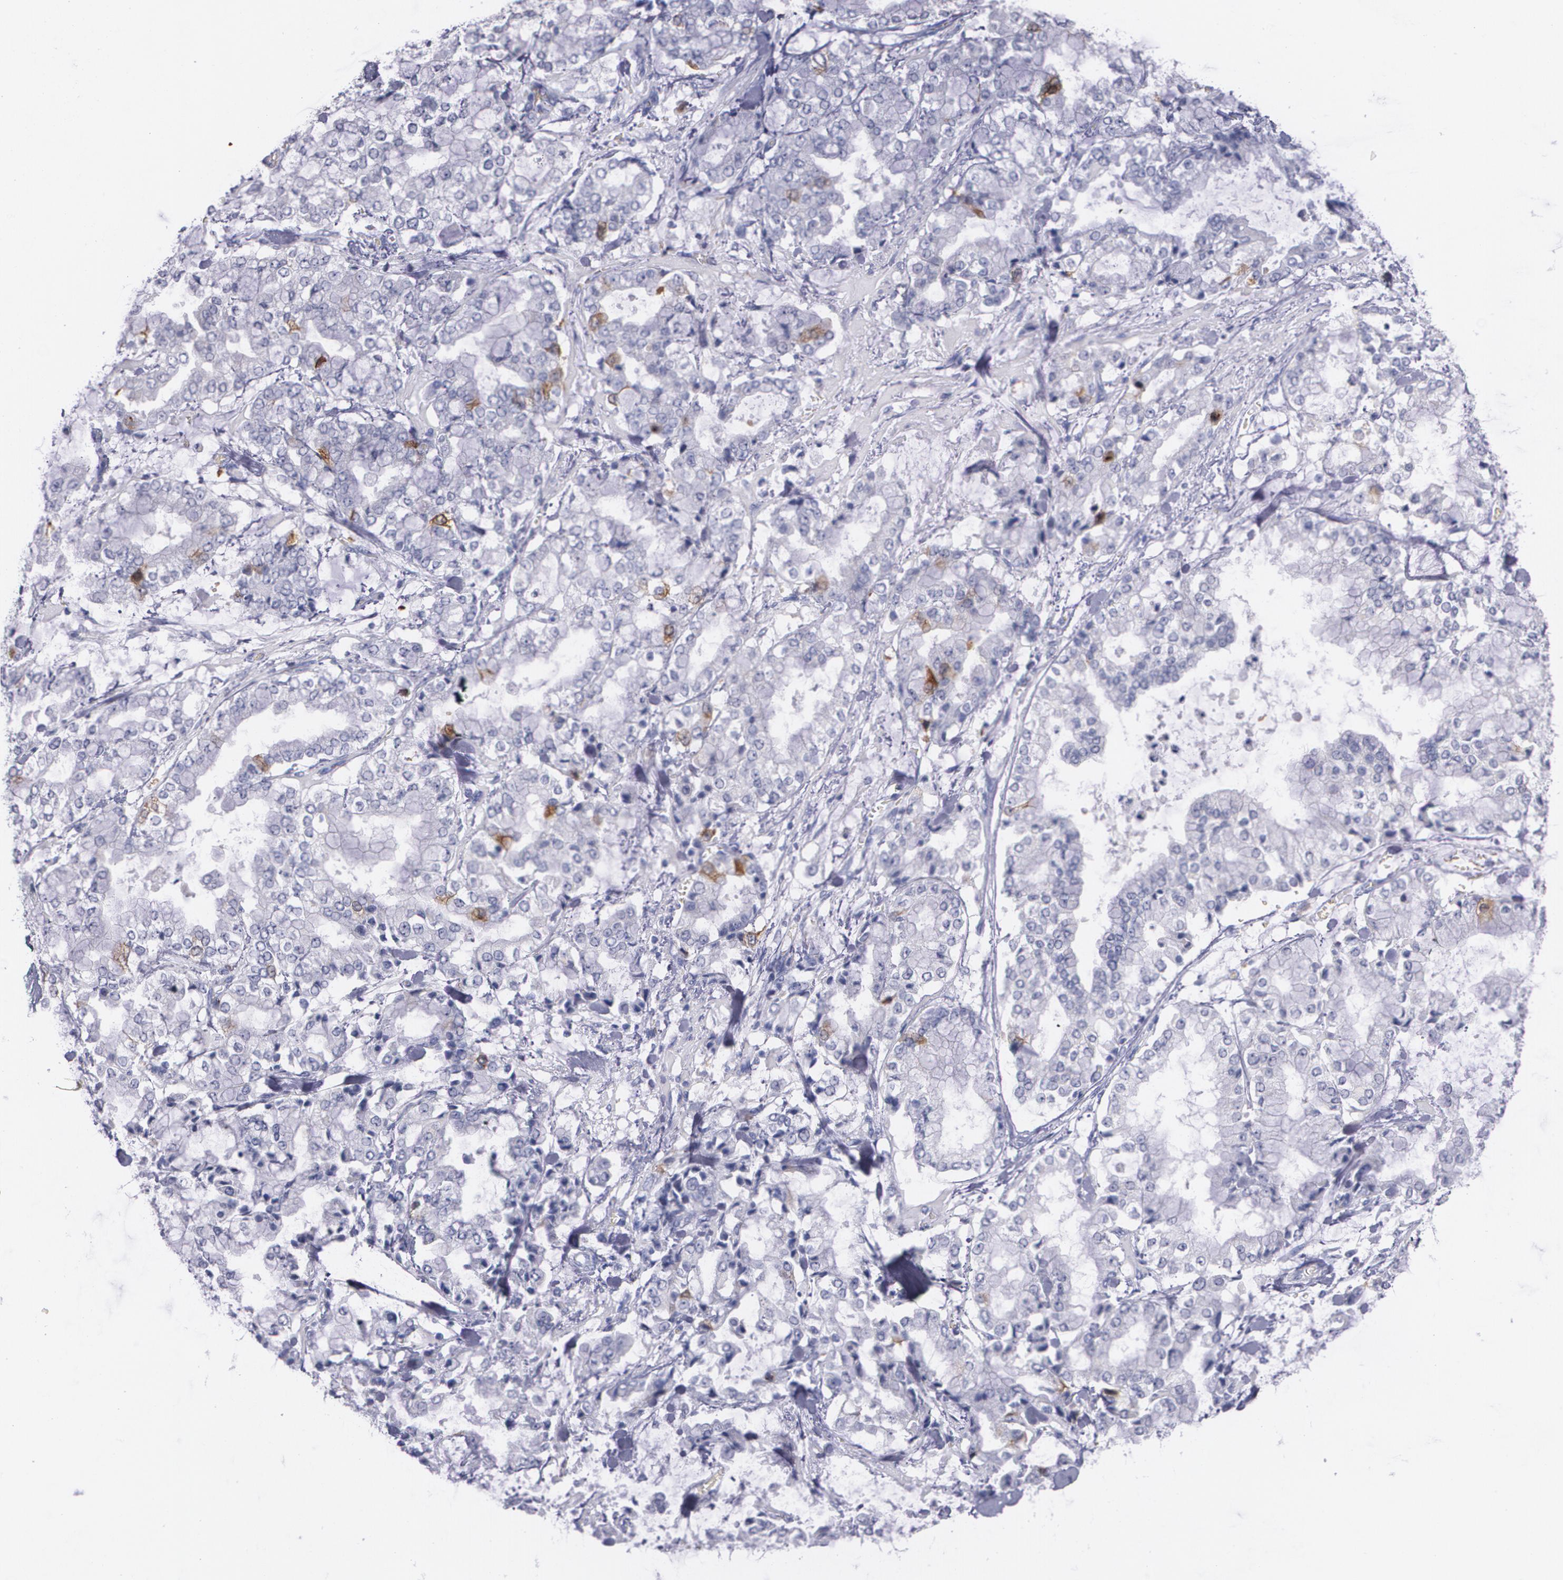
{"staining": {"intensity": "moderate", "quantity": "<25%", "location": "cytoplasmic/membranous"}, "tissue": "stomach cancer", "cell_type": "Tumor cells", "image_type": "cancer", "snomed": [{"axis": "morphology", "description": "Normal tissue, NOS"}, {"axis": "morphology", "description": "Adenocarcinoma, NOS"}, {"axis": "topography", "description": "Stomach, upper"}, {"axis": "topography", "description": "Stomach"}], "caption": "This image displays adenocarcinoma (stomach) stained with immunohistochemistry (IHC) to label a protein in brown. The cytoplasmic/membranous of tumor cells show moderate positivity for the protein. Nuclei are counter-stained blue.", "gene": "HMMR", "patient": {"sex": "male", "age": 76}}